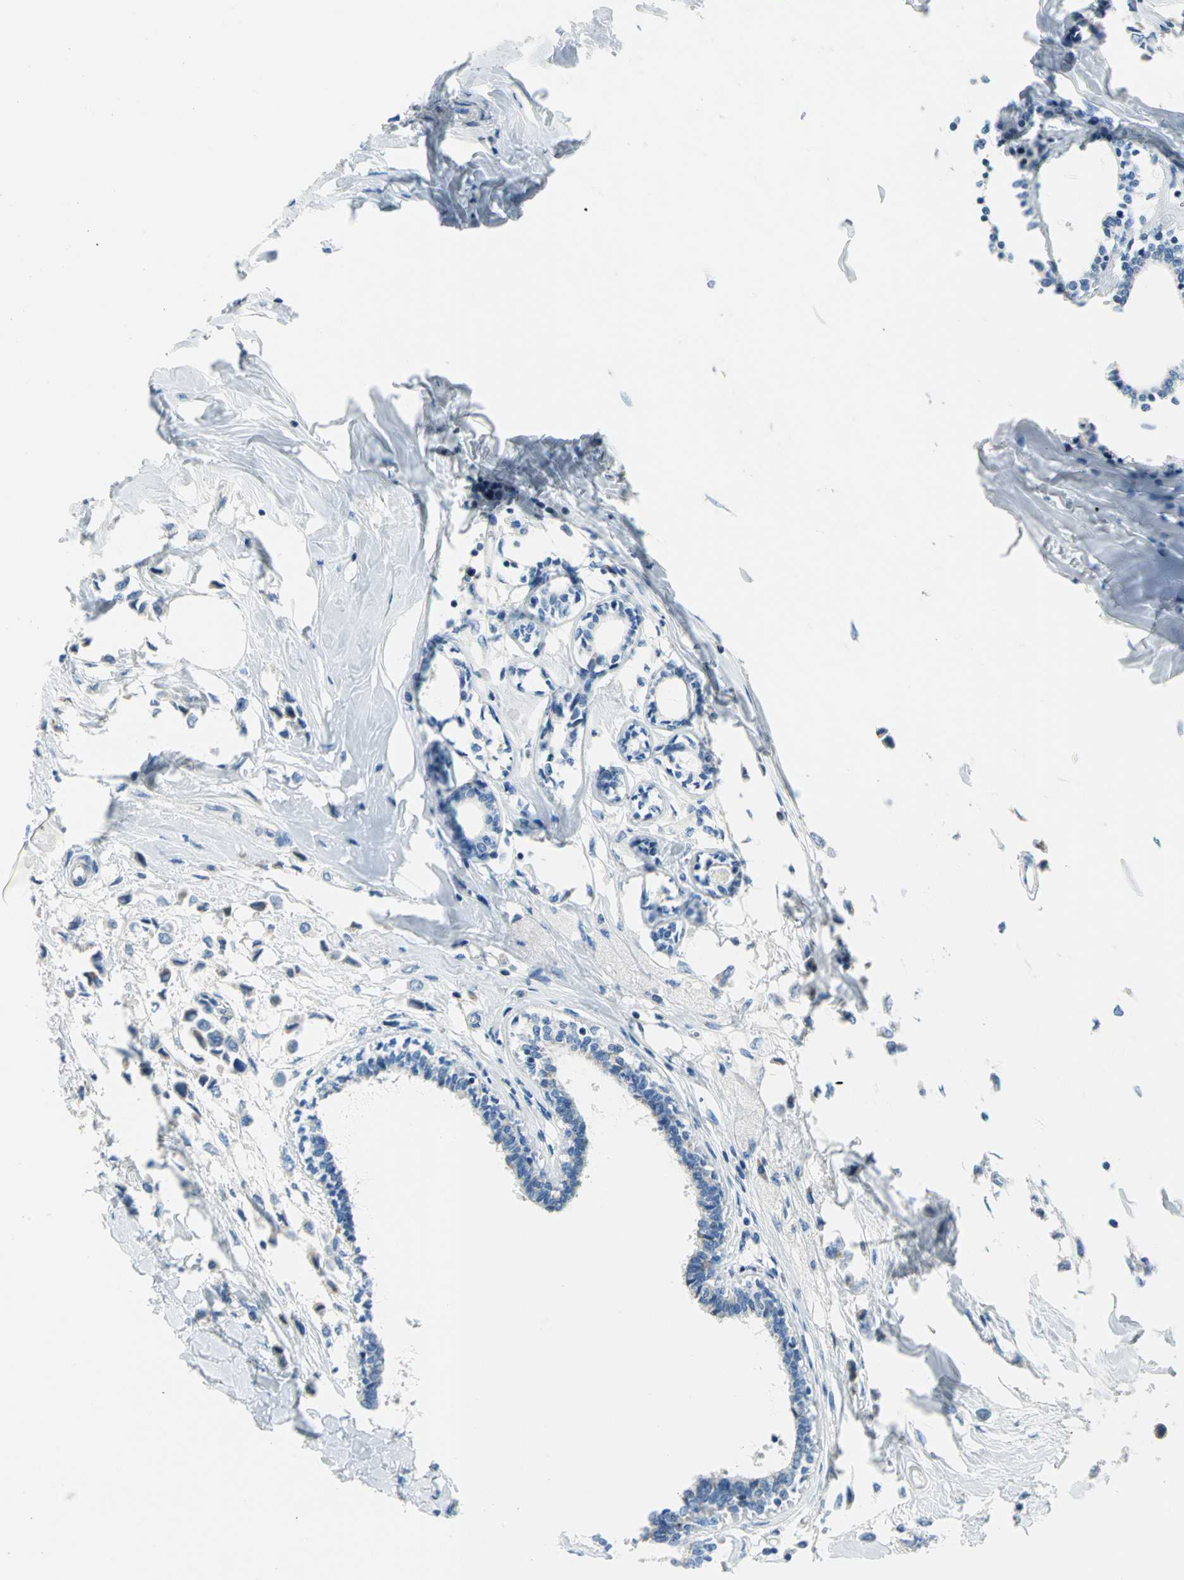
{"staining": {"intensity": "negative", "quantity": "none", "location": "none"}, "tissue": "breast cancer", "cell_type": "Tumor cells", "image_type": "cancer", "snomed": [{"axis": "morphology", "description": "Lobular carcinoma"}, {"axis": "topography", "description": "Breast"}], "caption": "A histopathology image of human breast cancer is negative for staining in tumor cells. Nuclei are stained in blue.", "gene": "ALOX15", "patient": {"sex": "female", "age": 51}}